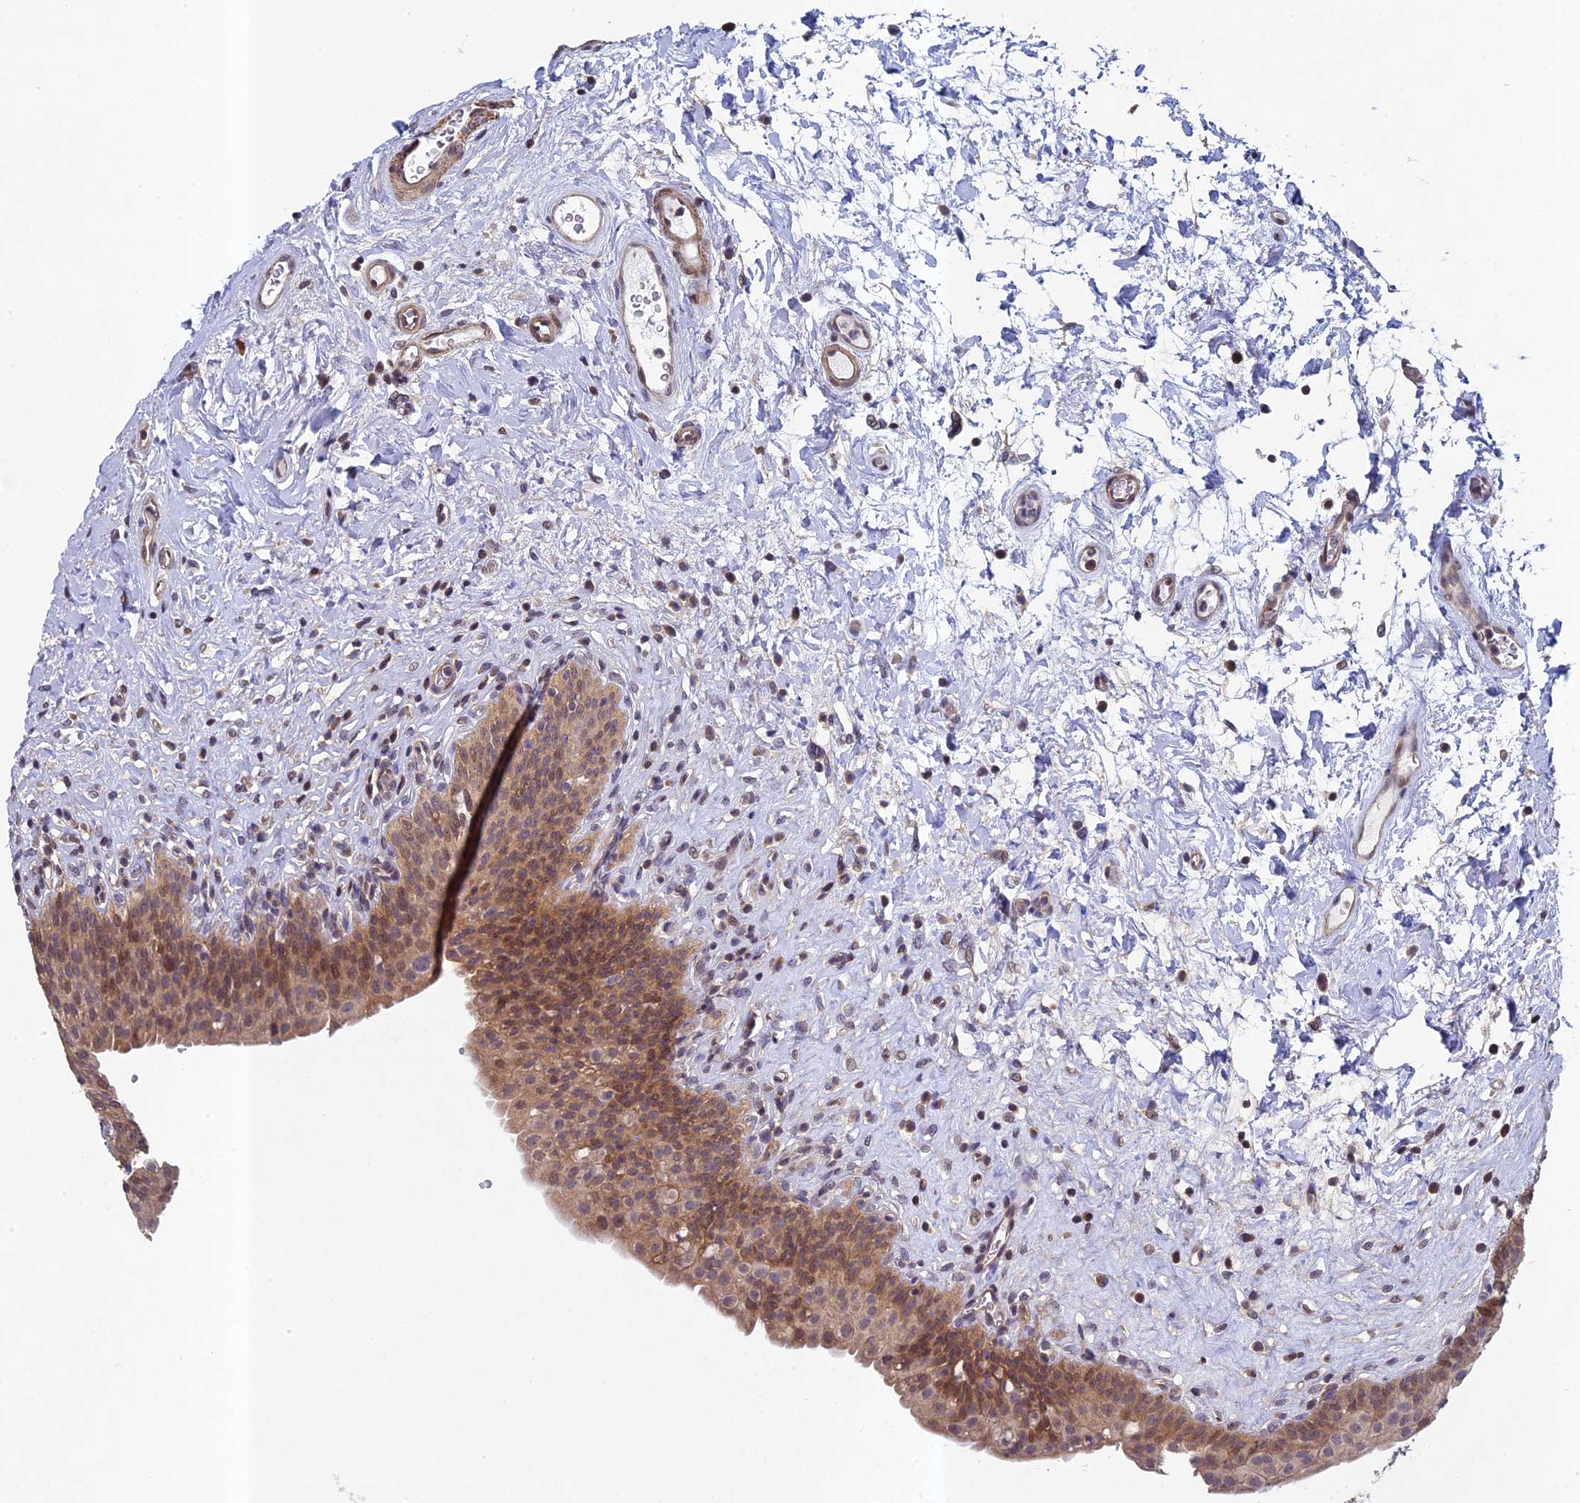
{"staining": {"intensity": "moderate", "quantity": ">75%", "location": "cytoplasmic/membranous,nuclear"}, "tissue": "urinary bladder", "cell_type": "Urothelial cells", "image_type": "normal", "snomed": [{"axis": "morphology", "description": "Normal tissue, NOS"}, {"axis": "topography", "description": "Urinary bladder"}], "caption": "Immunohistochemical staining of normal human urinary bladder exhibits moderate cytoplasmic/membranous,nuclear protein positivity in about >75% of urothelial cells. (Brightfield microscopy of DAB IHC at high magnification).", "gene": "DIXDC1", "patient": {"sex": "male", "age": 83}}